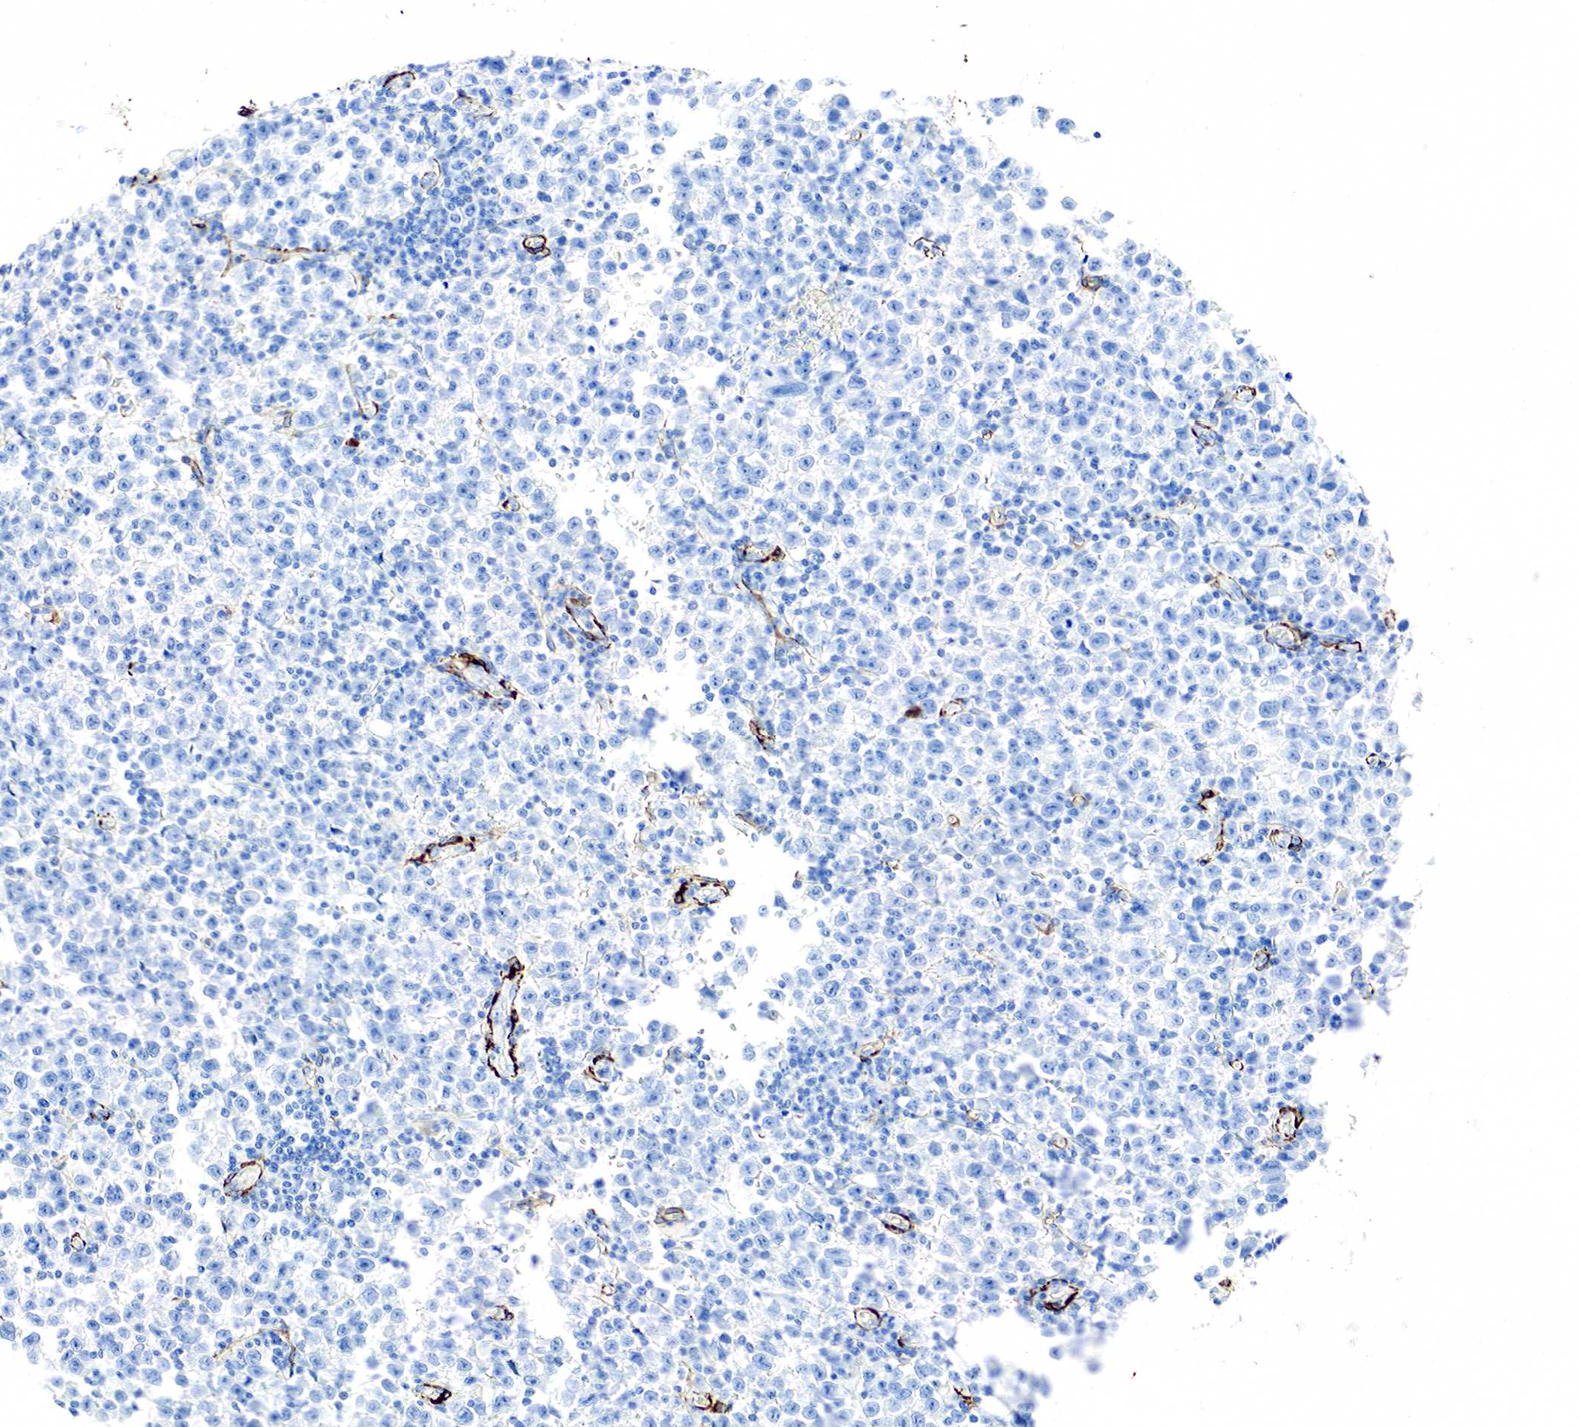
{"staining": {"intensity": "negative", "quantity": "none", "location": "none"}, "tissue": "testis cancer", "cell_type": "Tumor cells", "image_type": "cancer", "snomed": [{"axis": "morphology", "description": "Seminoma, NOS"}, {"axis": "topography", "description": "Testis"}], "caption": "Tumor cells show no significant staining in seminoma (testis).", "gene": "ACTA1", "patient": {"sex": "male", "age": 35}}